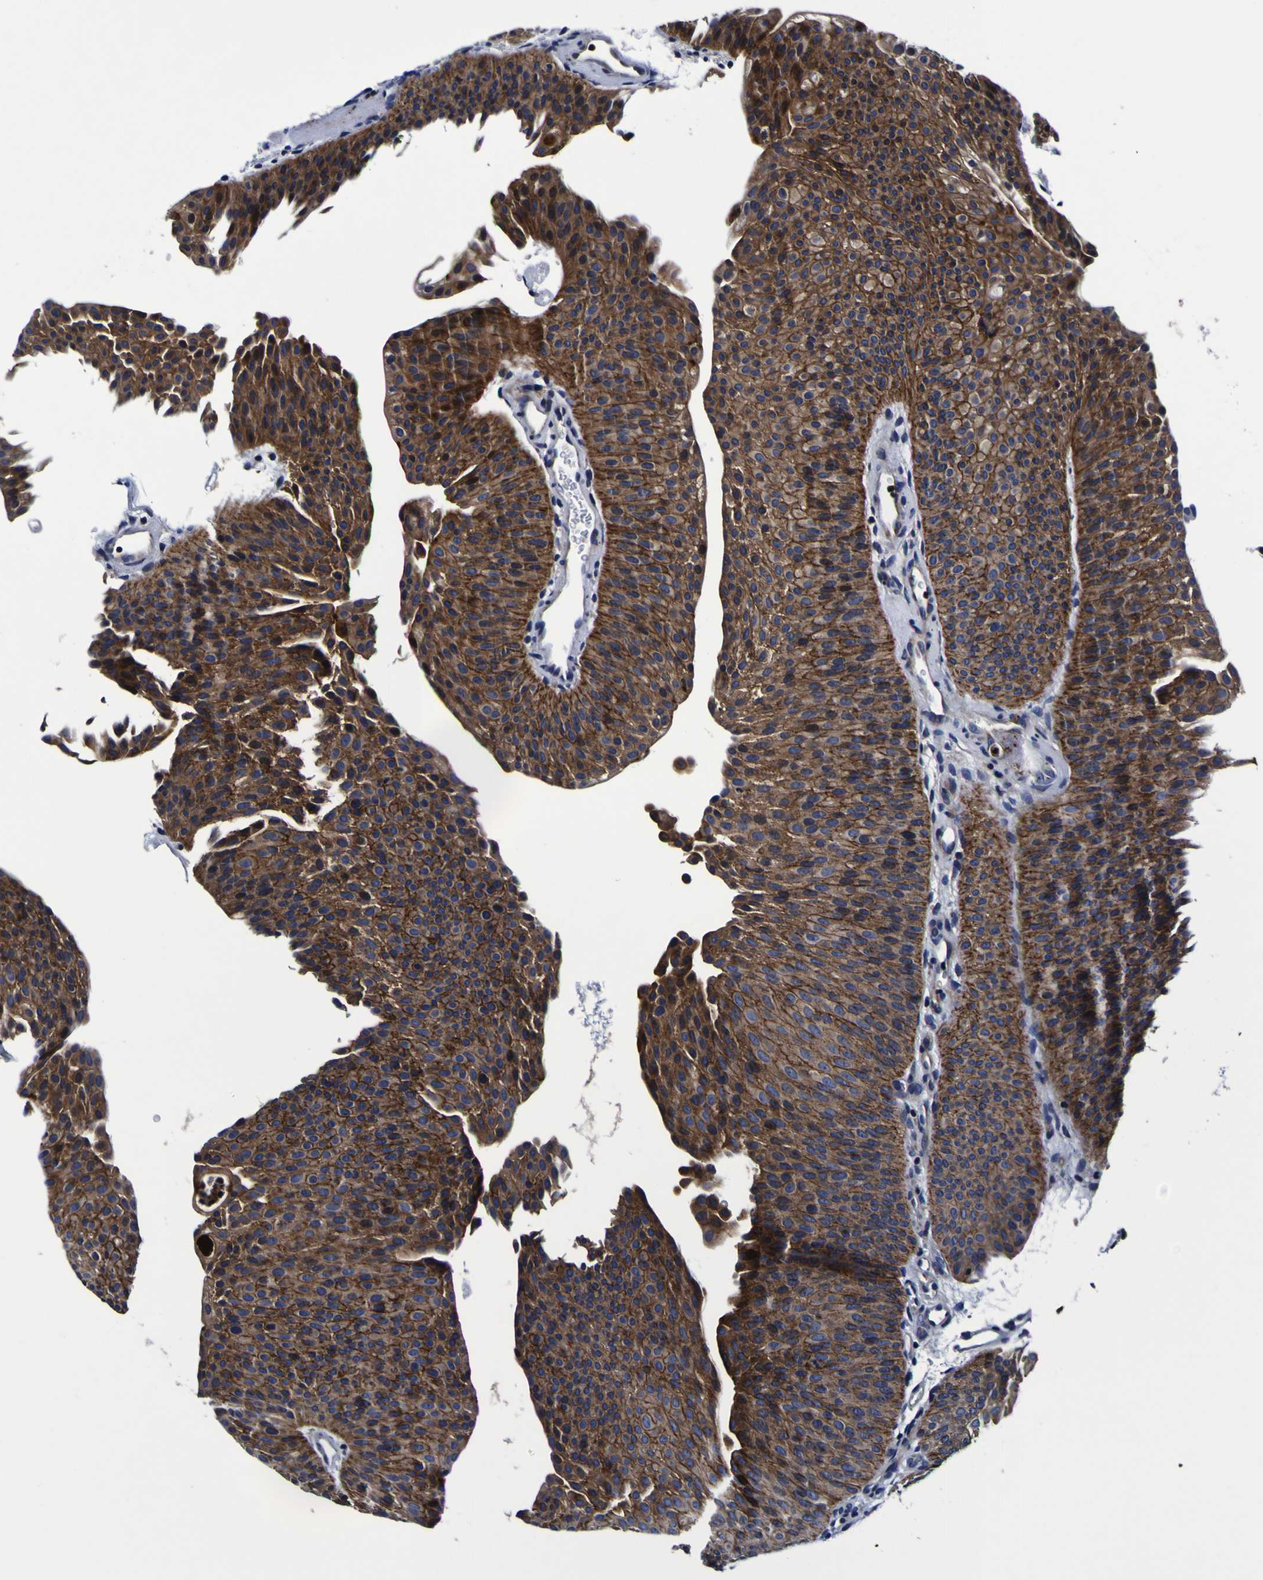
{"staining": {"intensity": "strong", "quantity": "25%-75%", "location": "cytoplasmic/membranous"}, "tissue": "urothelial cancer", "cell_type": "Tumor cells", "image_type": "cancer", "snomed": [{"axis": "morphology", "description": "Urothelial carcinoma, Low grade"}, {"axis": "topography", "description": "Urinary bladder"}], "caption": "Protein expression by immunohistochemistry (IHC) demonstrates strong cytoplasmic/membranous expression in about 25%-75% of tumor cells in low-grade urothelial carcinoma.", "gene": "SORCS1", "patient": {"sex": "female", "age": 60}}